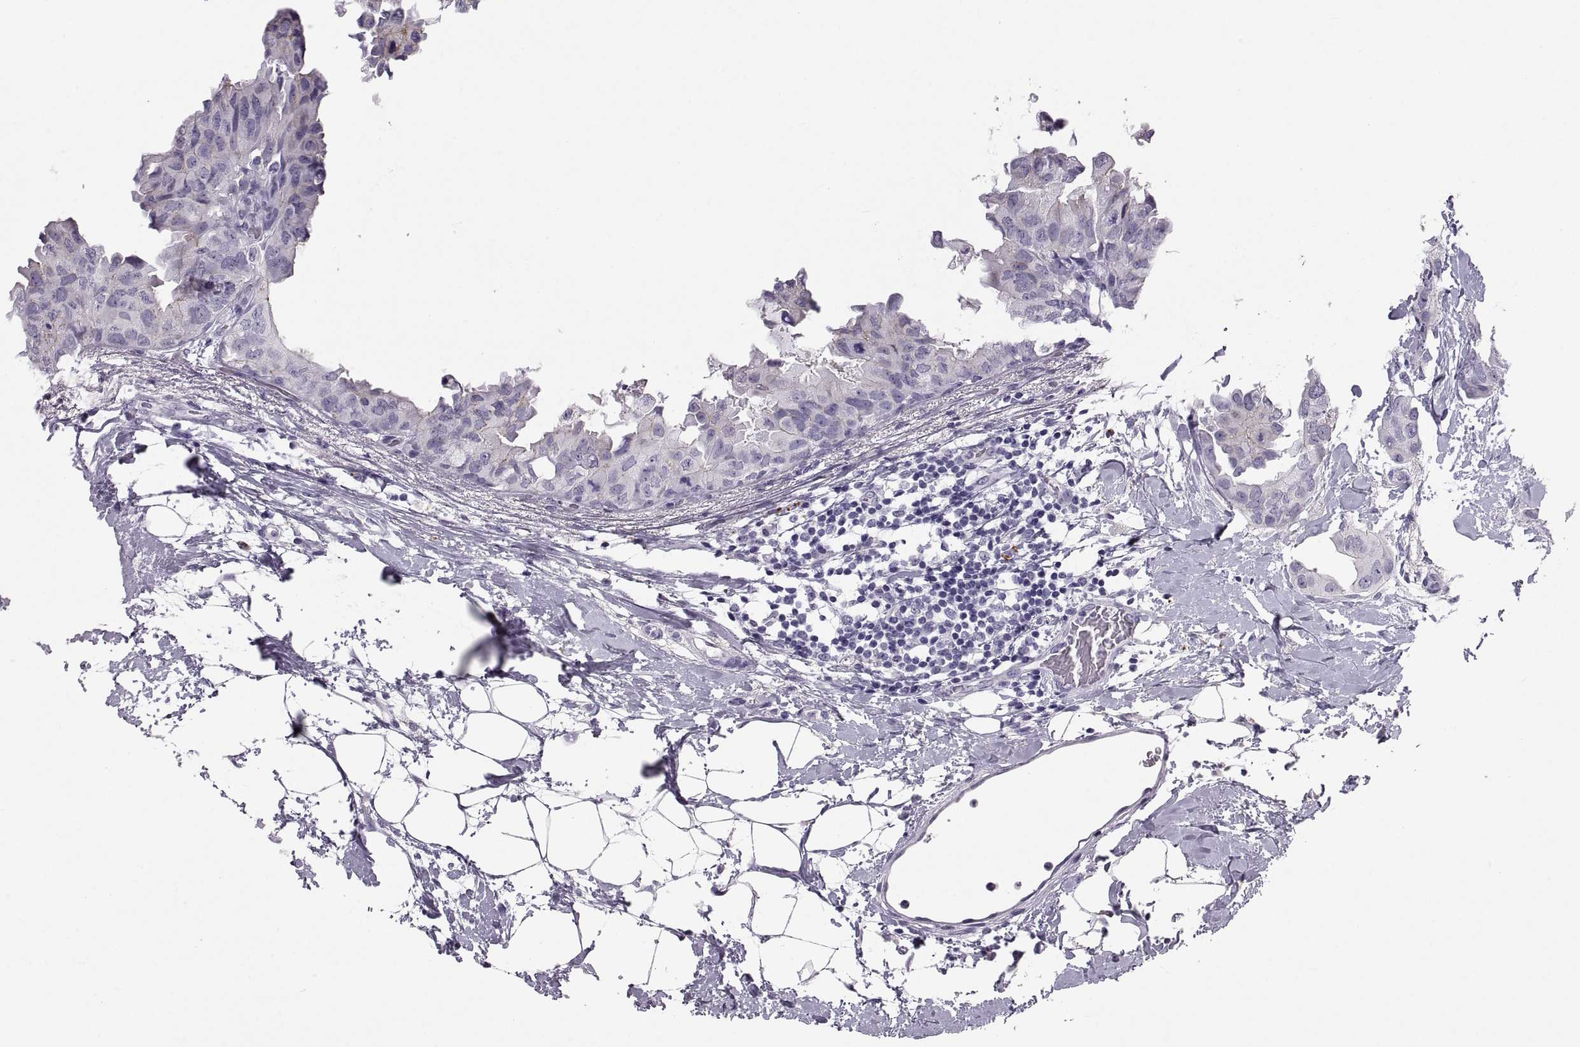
{"staining": {"intensity": "negative", "quantity": "none", "location": "none"}, "tissue": "breast cancer", "cell_type": "Tumor cells", "image_type": "cancer", "snomed": [{"axis": "morphology", "description": "Normal tissue, NOS"}, {"axis": "morphology", "description": "Duct carcinoma"}, {"axis": "topography", "description": "Breast"}], "caption": "High magnification brightfield microscopy of breast infiltrating ductal carcinoma stained with DAB (brown) and counterstained with hematoxylin (blue): tumor cells show no significant expression. The staining was performed using DAB to visualize the protein expression in brown, while the nuclei were stained in blue with hematoxylin (Magnification: 20x).", "gene": "QRICH2", "patient": {"sex": "female", "age": 40}}